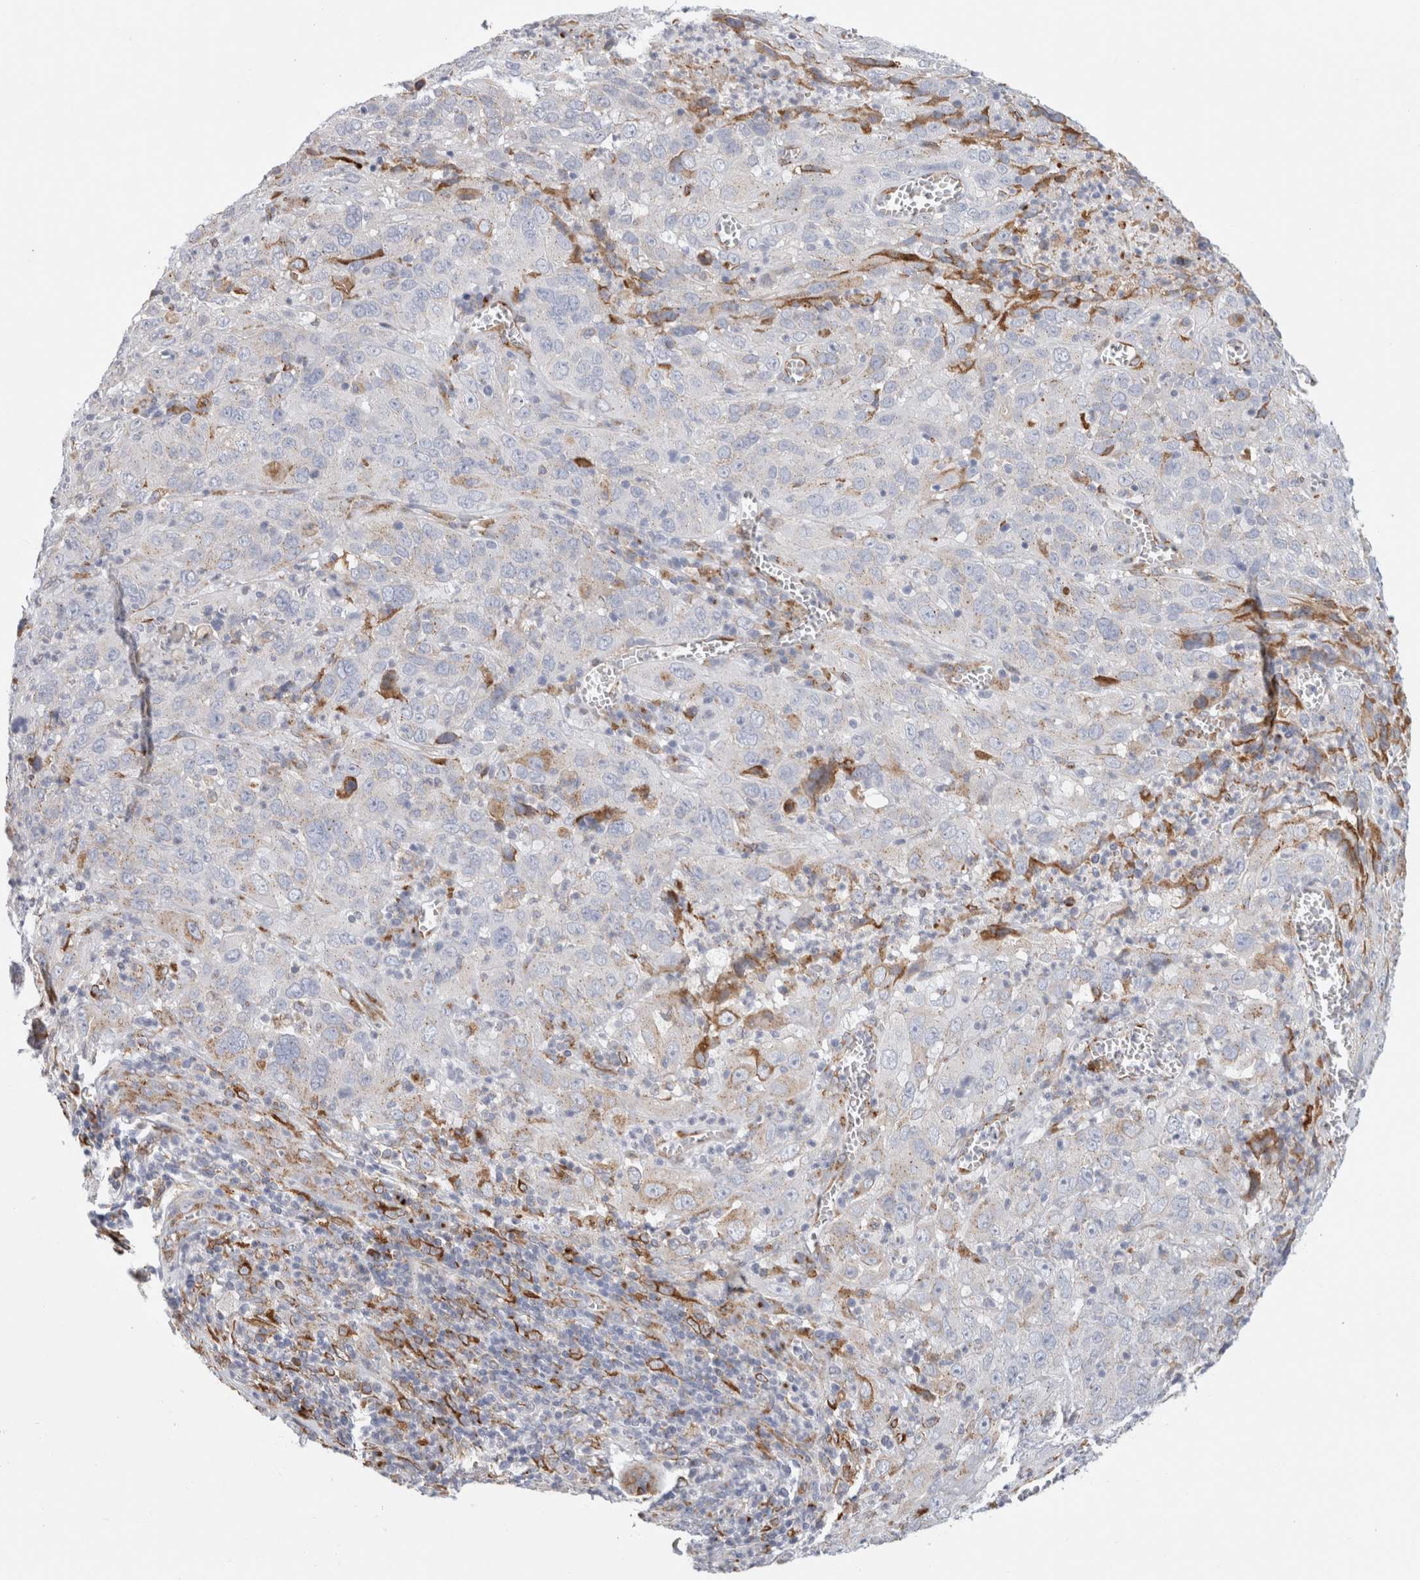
{"staining": {"intensity": "weak", "quantity": "<25%", "location": "cytoplasmic/membranous"}, "tissue": "cervical cancer", "cell_type": "Tumor cells", "image_type": "cancer", "snomed": [{"axis": "morphology", "description": "Squamous cell carcinoma, NOS"}, {"axis": "topography", "description": "Cervix"}], "caption": "Tumor cells are negative for protein expression in human squamous cell carcinoma (cervical).", "gene": "MCFD2", "patient": {"sex": "female", "age": 32}}